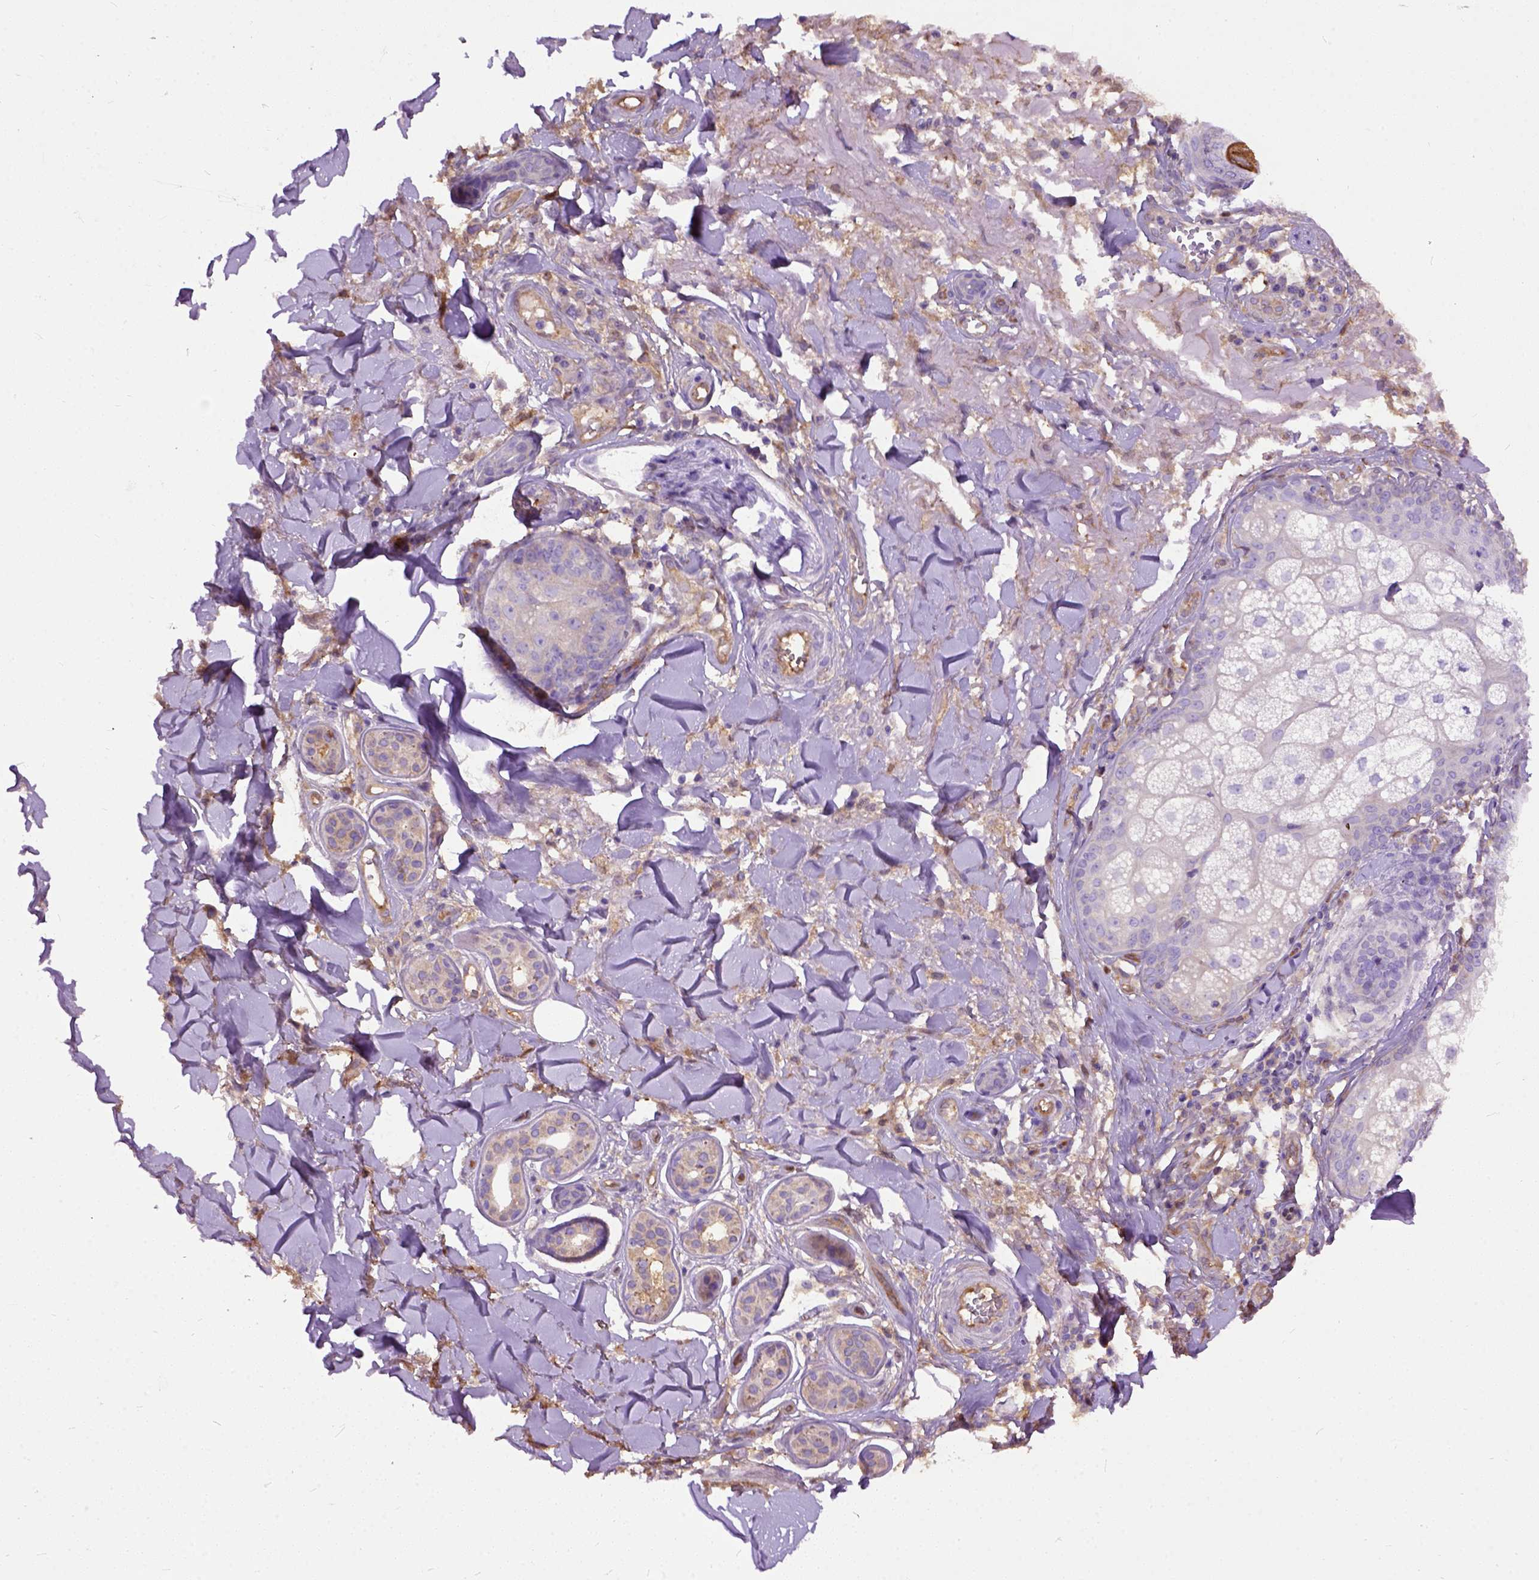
{"staining": {"intensity": "negative", "quantity": "none", "location": "none"}, "tissue": "skin cancer", "cell_type": "Tumor cells", "image_type": "cancer", "snomed": [{"axis": "morphology", "description": "Squamous cell carcinoma, NOS"}, {"axis": "topography", "description": "Skin"}], "caption": "IHC of human skin cancer (squamous cell carcinoma) demonstrates no positivity in tumor cells. The staining was performed using DAB (3,3'-diaminobenzidine) to visualize the protein expression in brown, while the nuclei were stained in blue with hematoxylin (Magnification: 20x).", "gene": "SEMA4F", "patient": {"sex": "male", "age": 75}}